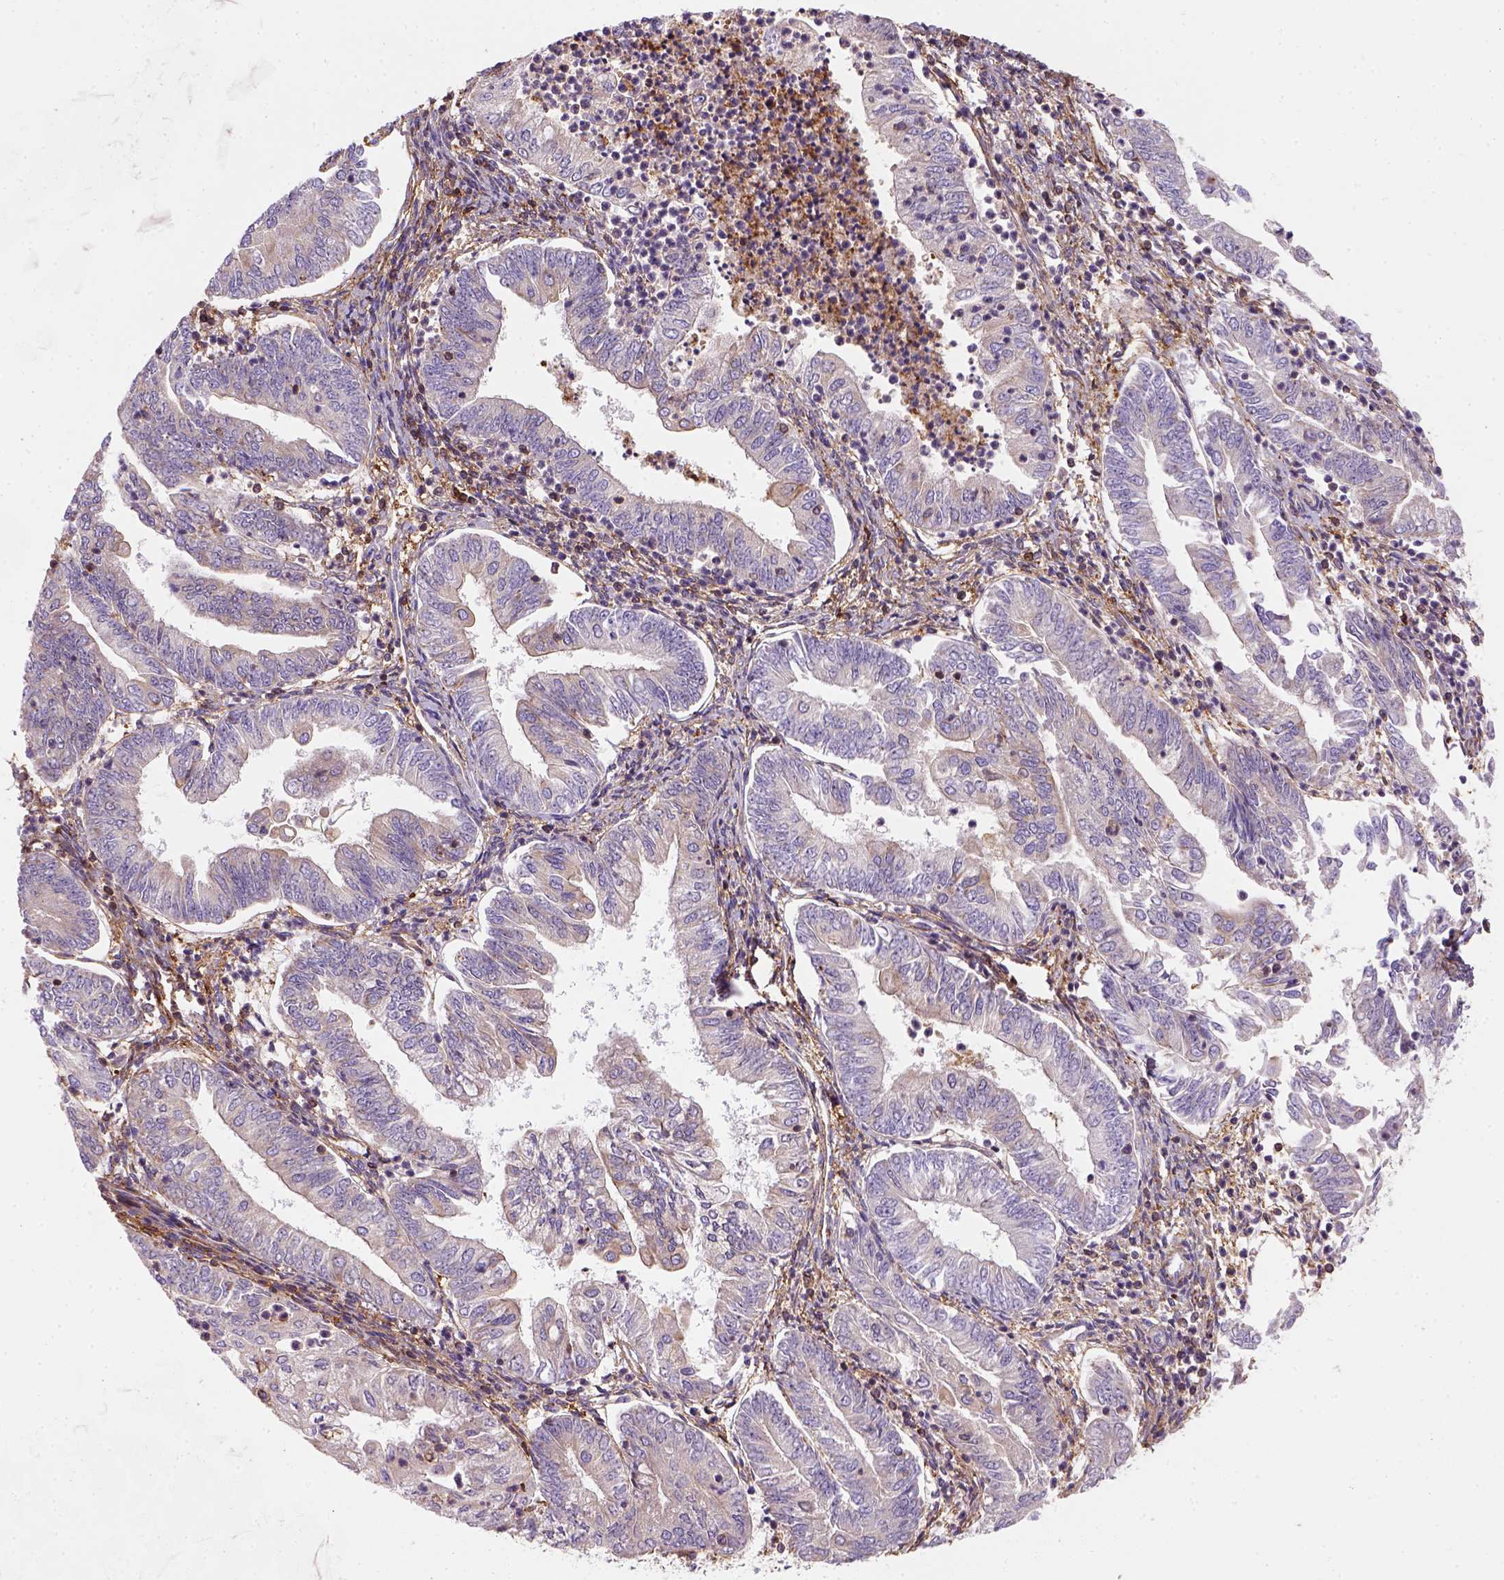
{"staining": {"intensity": "negative", "quantity": "none", "location": "none"}, "tissue": "endometrial cancer", "cell_type": "Tumor cells", "image_type": "cancer", "snomed": [{"axis": "morphology", "description": "Adenocarcinoma, NOS"}, {"axis": "topography", "description": "Endometrium"}], "caption": "A photomicrograph of endometrial cancer (adenocarcinoma) stained for a protein demonstrates no brown staining in tumor cells.", "gene": "GPRC5D", "patient": {"sex": "female", "age": 55}}